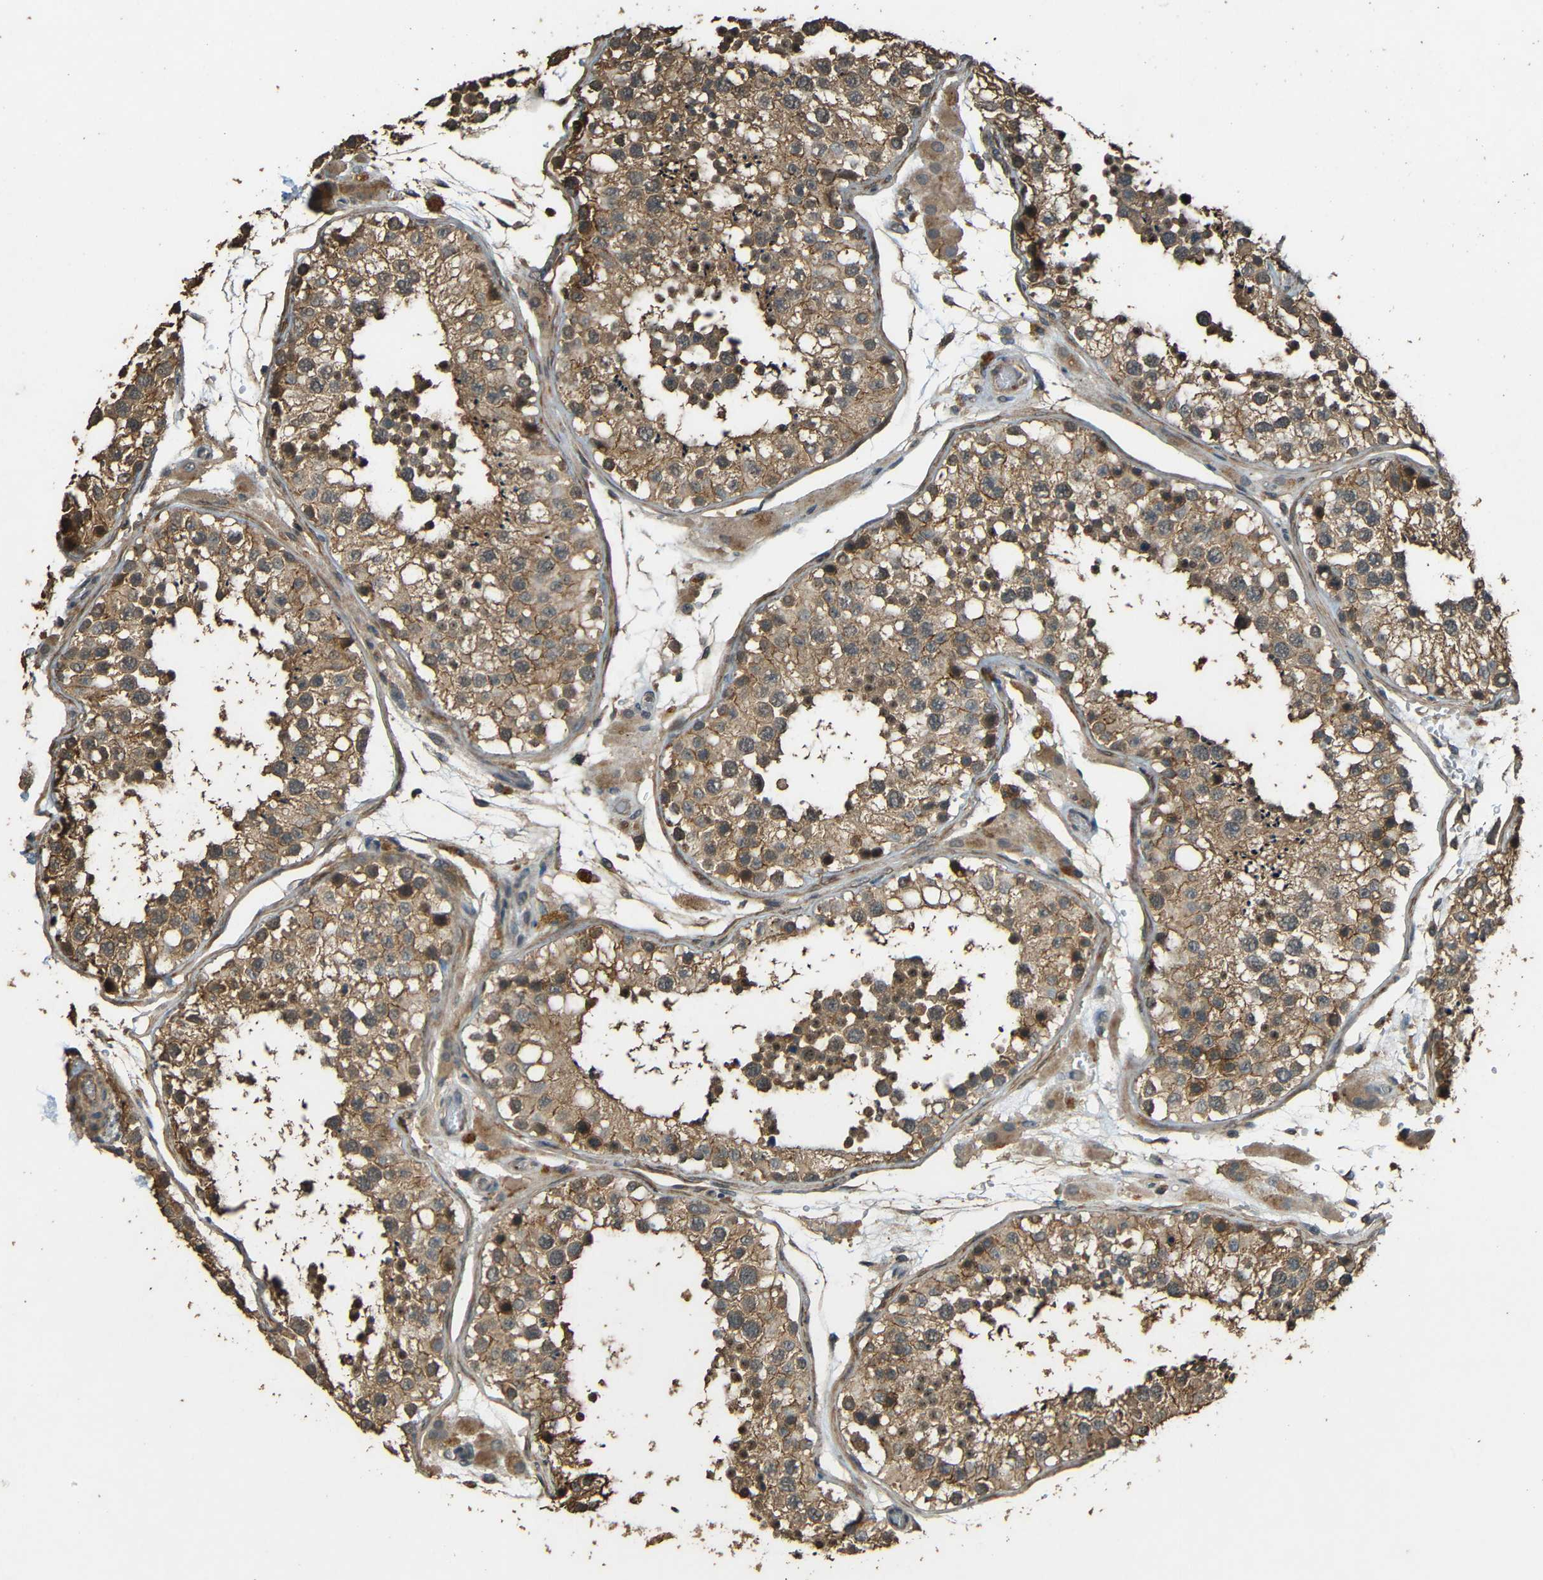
{"staining": {"intensity": "moderate", "quantity": ">75%", "location": "cytoplasmic/membranous"}, "tissue": "testis", "cell_type": "Cells in seminiferous ducts", "image_type": "normal", "snomed": [{"axis": "morphology", "description": "Normal tissue, NOS"}, {"axis": "topography", "description": "Testis"}, {"axis": "topography", "description": "Epididymis"}], "caption": "Immunohistochemistry of unremarkable human testis demonstrates medium levels of moderate cytoplasmic/membranous positivity in approximately >75% of cells in seminiferous ducts.", "gene": "PDE5A", "patient": {"sex": "male", "age": 26}}